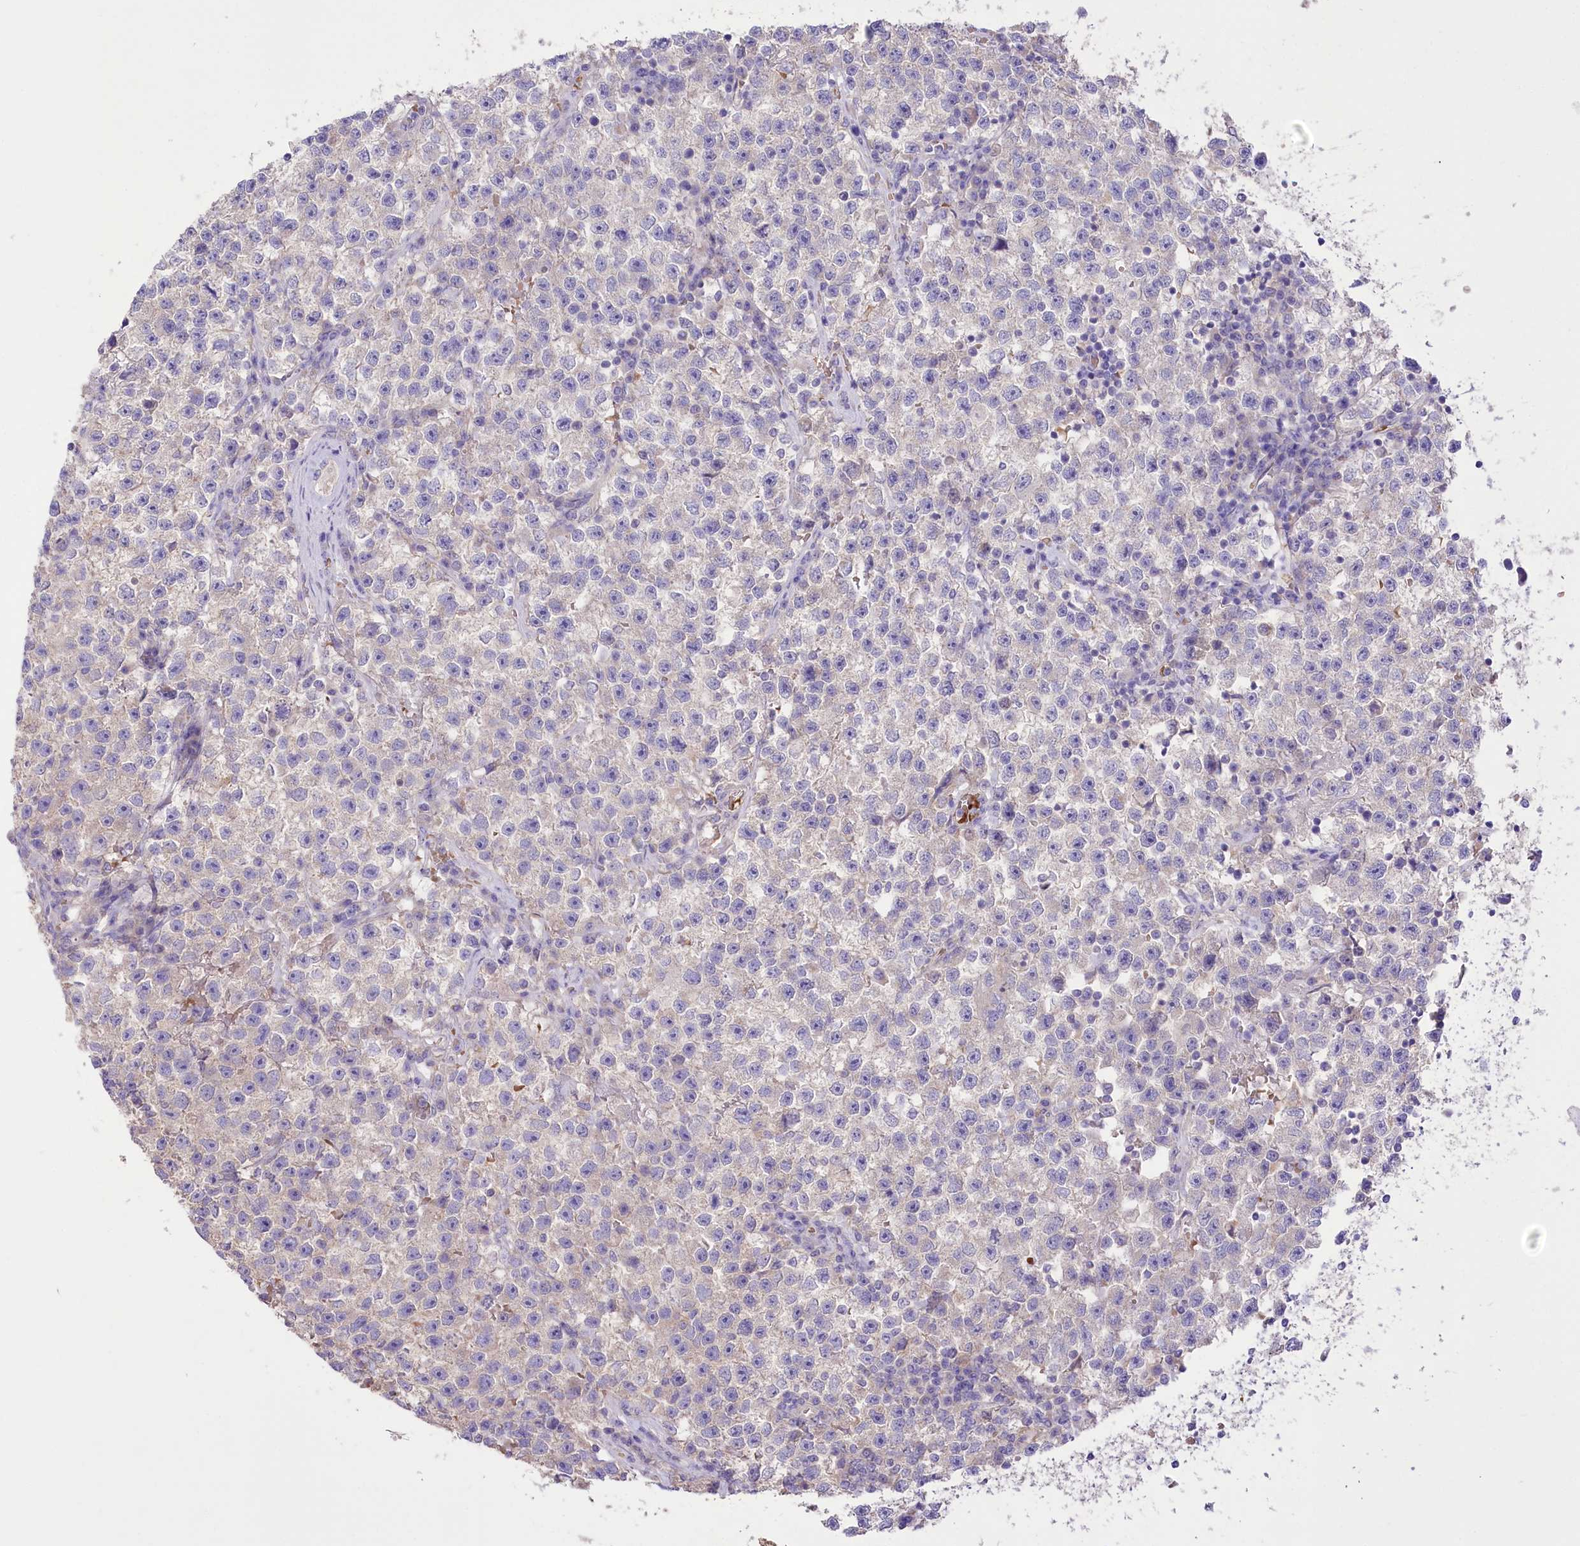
{"staining": {"intensity": "negative", "quantity": "none", "location": "none"}, "tissue": "testis cancer", "cell_type": "Tumor cells", "image_type": "cancer", "snomed": [{"axis": "morphology", "description": "Seminoma, NOS"}, {"axis": "topography", "description": "Testis"}], "caption": "The IHC micrograph has no significant staining in tumor cells of testis seminoma tissue.", "gene": "PRSS53", "patient": {"sex": "male", "age": 22}}